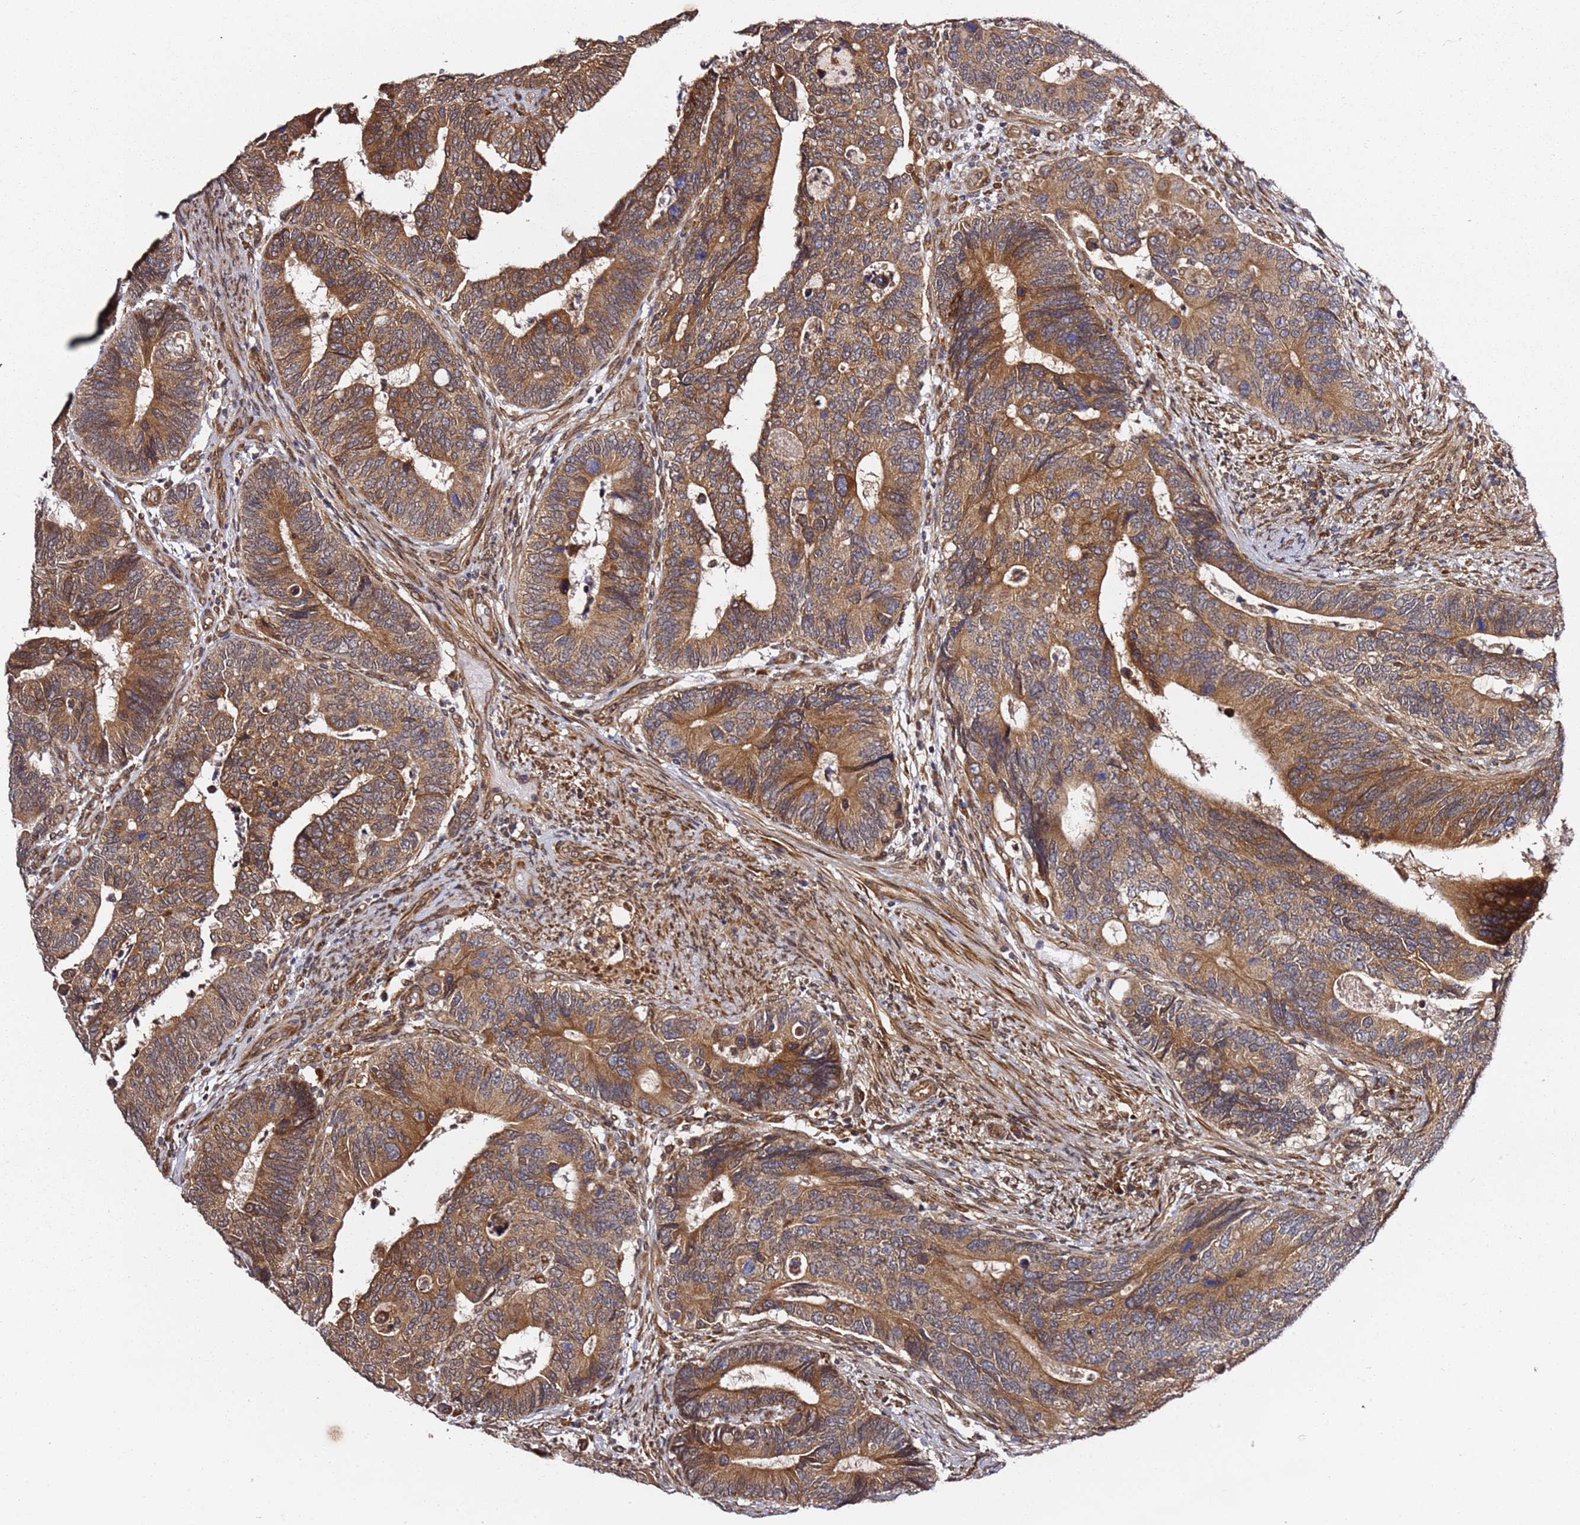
{"staining": {"intensity": "moderate", "quantity": ">75%", "location": "cytoplasmic/membranous"}, "tissue": "colorectal cancer", "cell_type": "Tumor cells", "image_type": "cancer", "snomed": [{"axis": "morphology", "description": "Adenocarcinoma, NOS"}, {"axis": "topography", "description": "Colon"}], "caption": "Colorectal cancer (adenocarcinoma) tissue demonstrates moderate cytoplasmic/membranous expression in approximately >75% of tumor cells, visualized by immunohistochemistry.", "gene": "PRKAB2", "patient": {"sex": "male", "age": 87}}